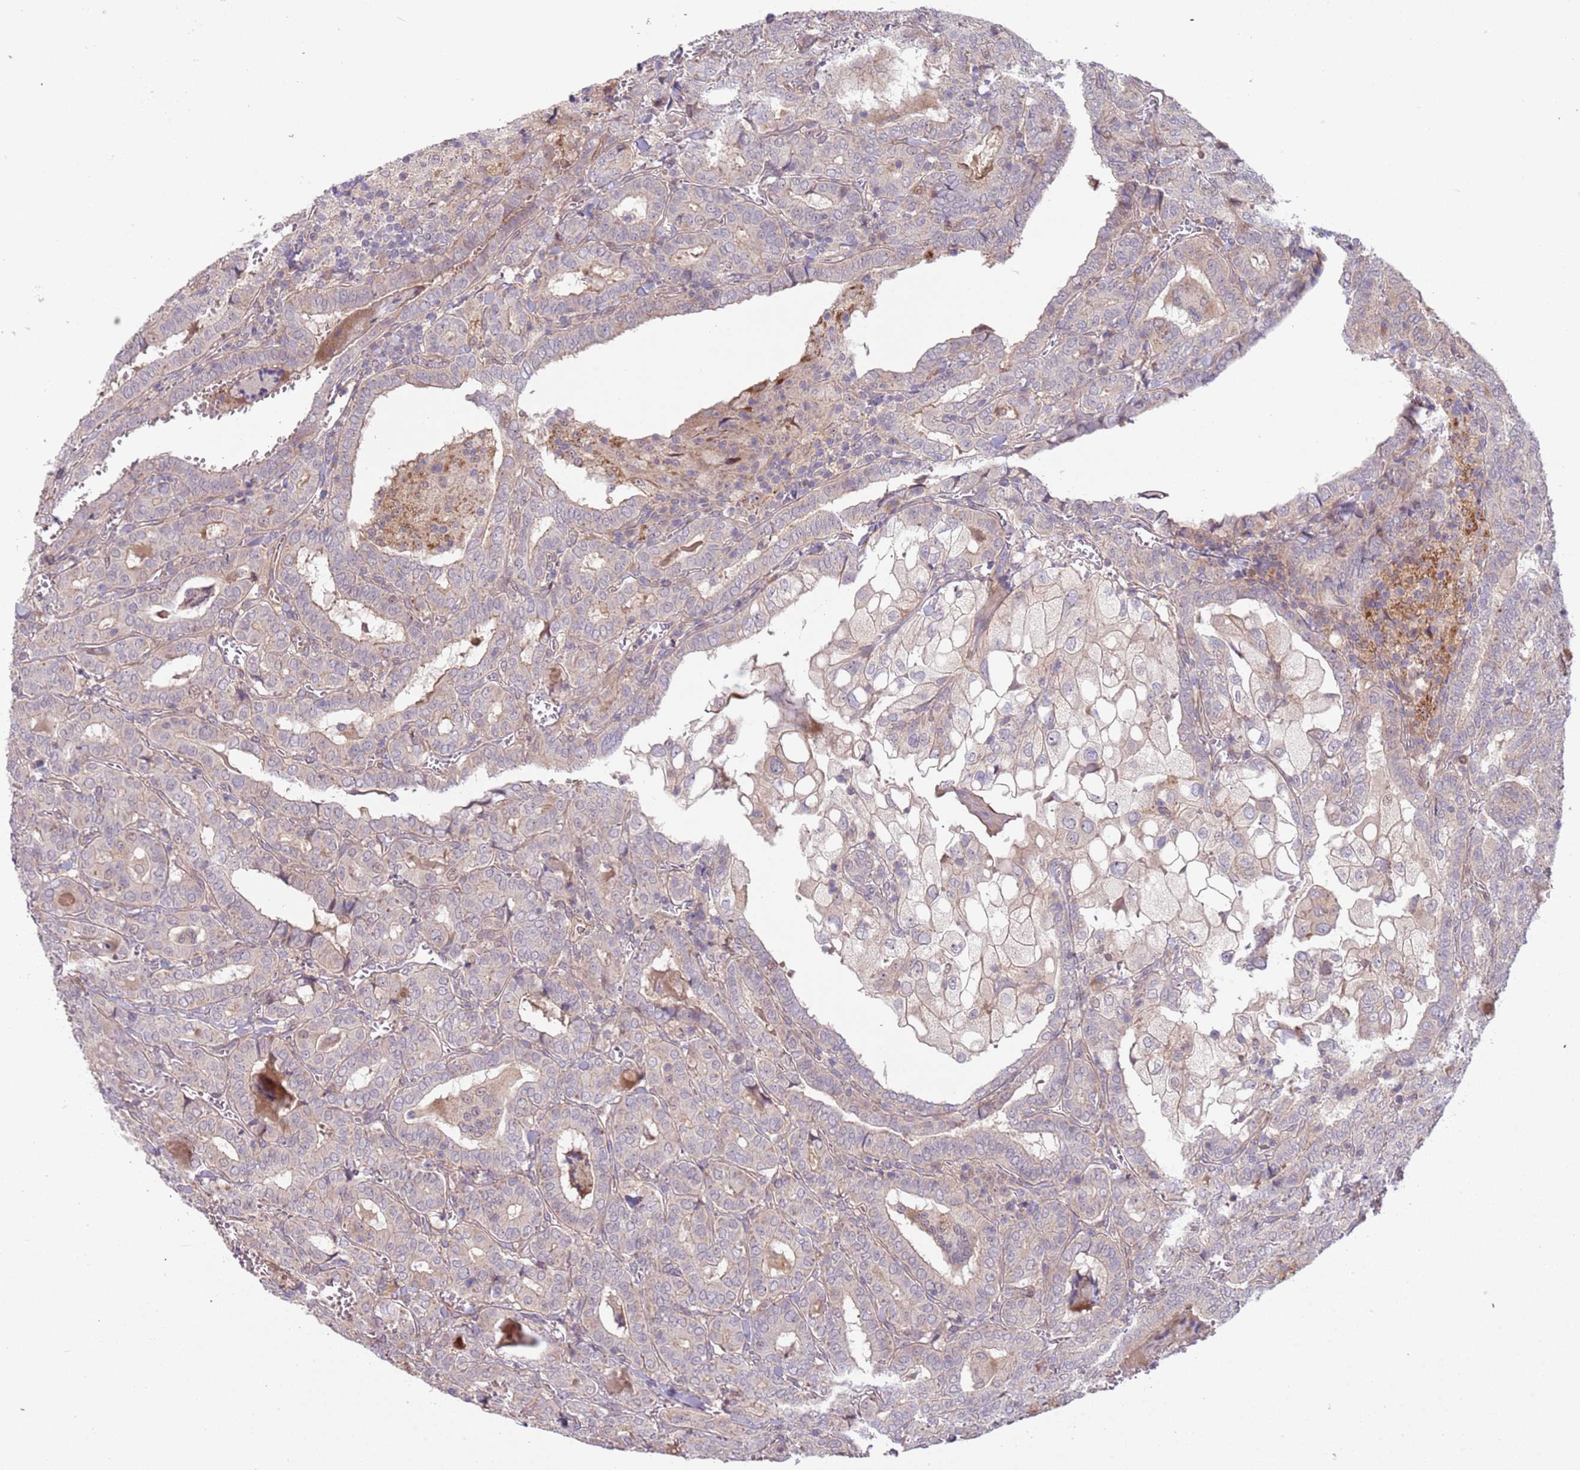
{"staining": {"intensity": "negative", "quantity": "none", "location": "none"}, "tissue": "thyroid cancer", "cell_type": "Tumor cells", "image_type": "cancer", "snomed": [{"axis": "morphology", "description": "Papillary adenocarcinoma, NOS"}, {"axis": "topography", "description": "Thyroid gland"}], "caption": "Thyroid papillary adenocarcinoma was stained to show a protein in brown. There is no significant staining in tumor cells.", "gene": "TRAPPC6B", "patient": {"sex": "female", "age": 72}}